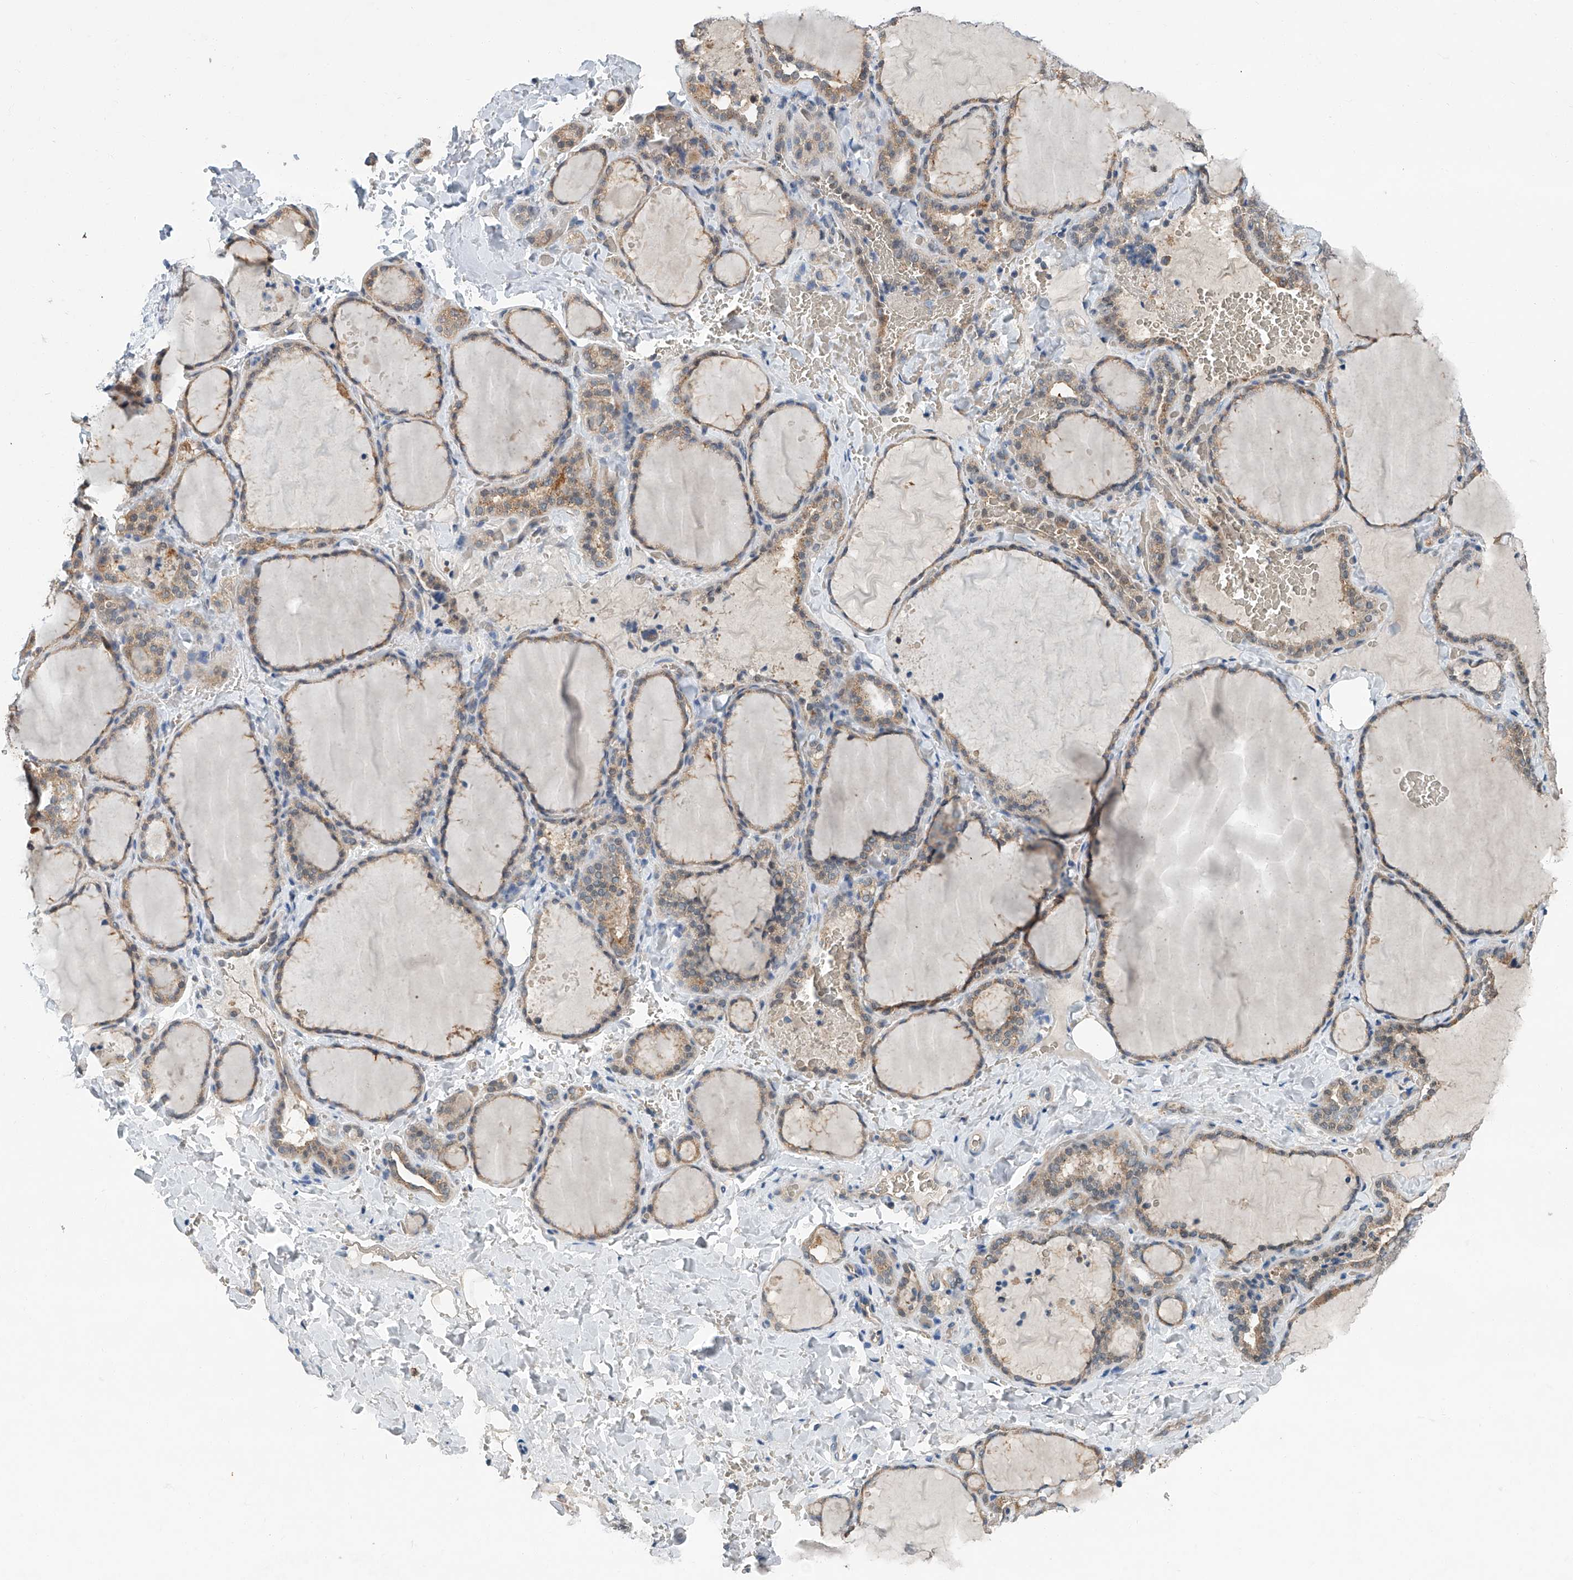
{"staining": {"intensity": "weak", "quantity": ">75%", "location": "cytoplasmic/membranous"}, "tissue": "thyroid gland", "cell_type": "Glandular cells", "image_type": "normal", "snomed": [{"axis": "morphology", "description": "Normal tissue, NOS"}, {"axis": "topography", "description": "Thyroid gland"}], "caption": "A micrograph of human thyroid gland stained for a protein demonstrates weak cytoplasmic/membranous brown staining in glandular cells. (DAB IHC, brown staining for protein, blue staining for nuclei).", "gene": "CLK1", "patient": {"sex": "female", "age": 22}}